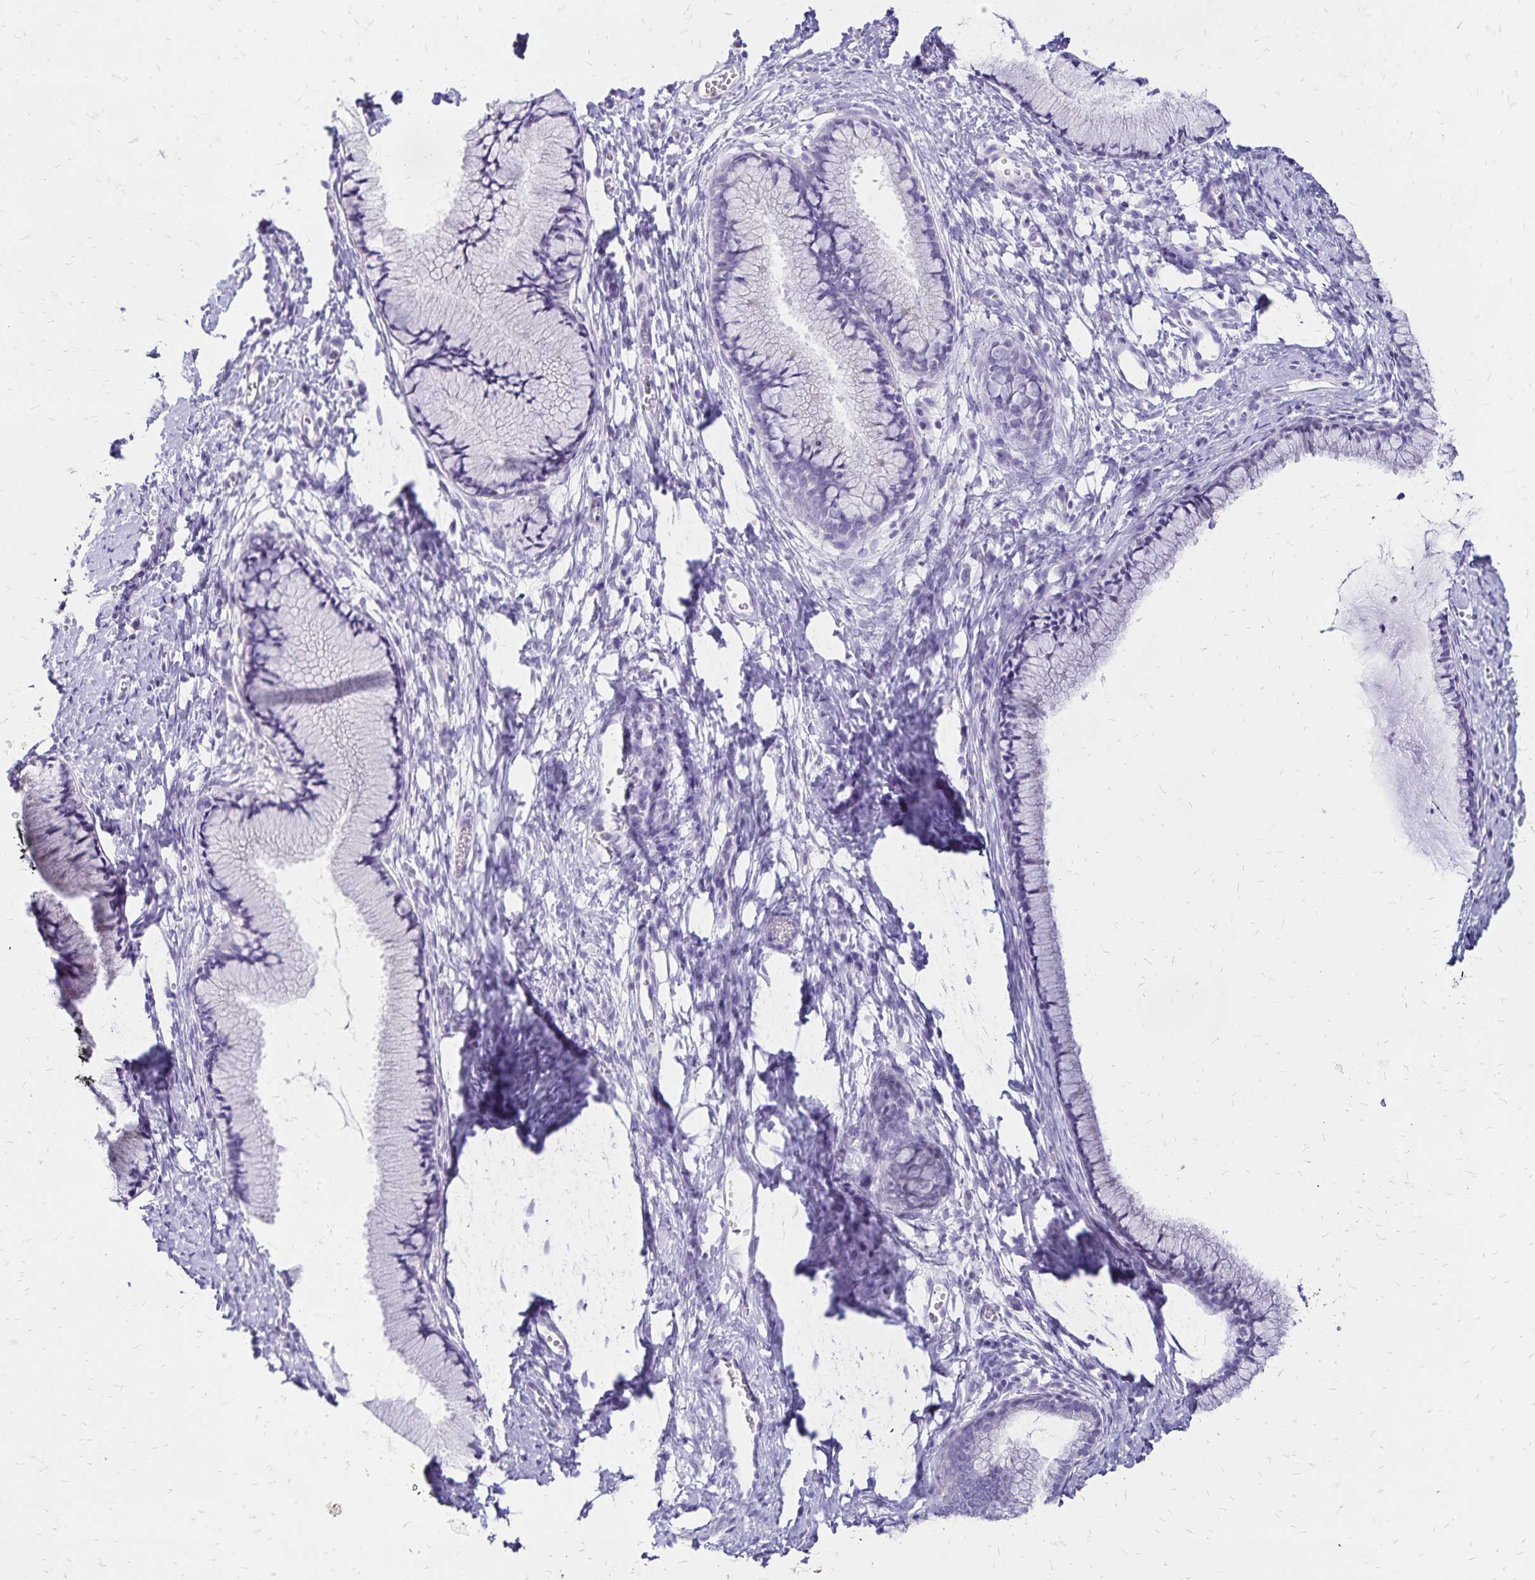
{"staining": {"intensity": "negative", "quantity": "none", "location": "none"}, "tissue": "cervix", "cell_type": "Glandular cells", "image_type": "normal", "snomed": [{"axis": "morphology", "description": "Normal tissue, NOS"}, {"axis": "topography", "description": "Cervix"}], "caption": "The image exhibits no significant staining in glandular cells of cervix.", "gene": "LIN28B", "patient": {"sex": "female", "age": 40}}